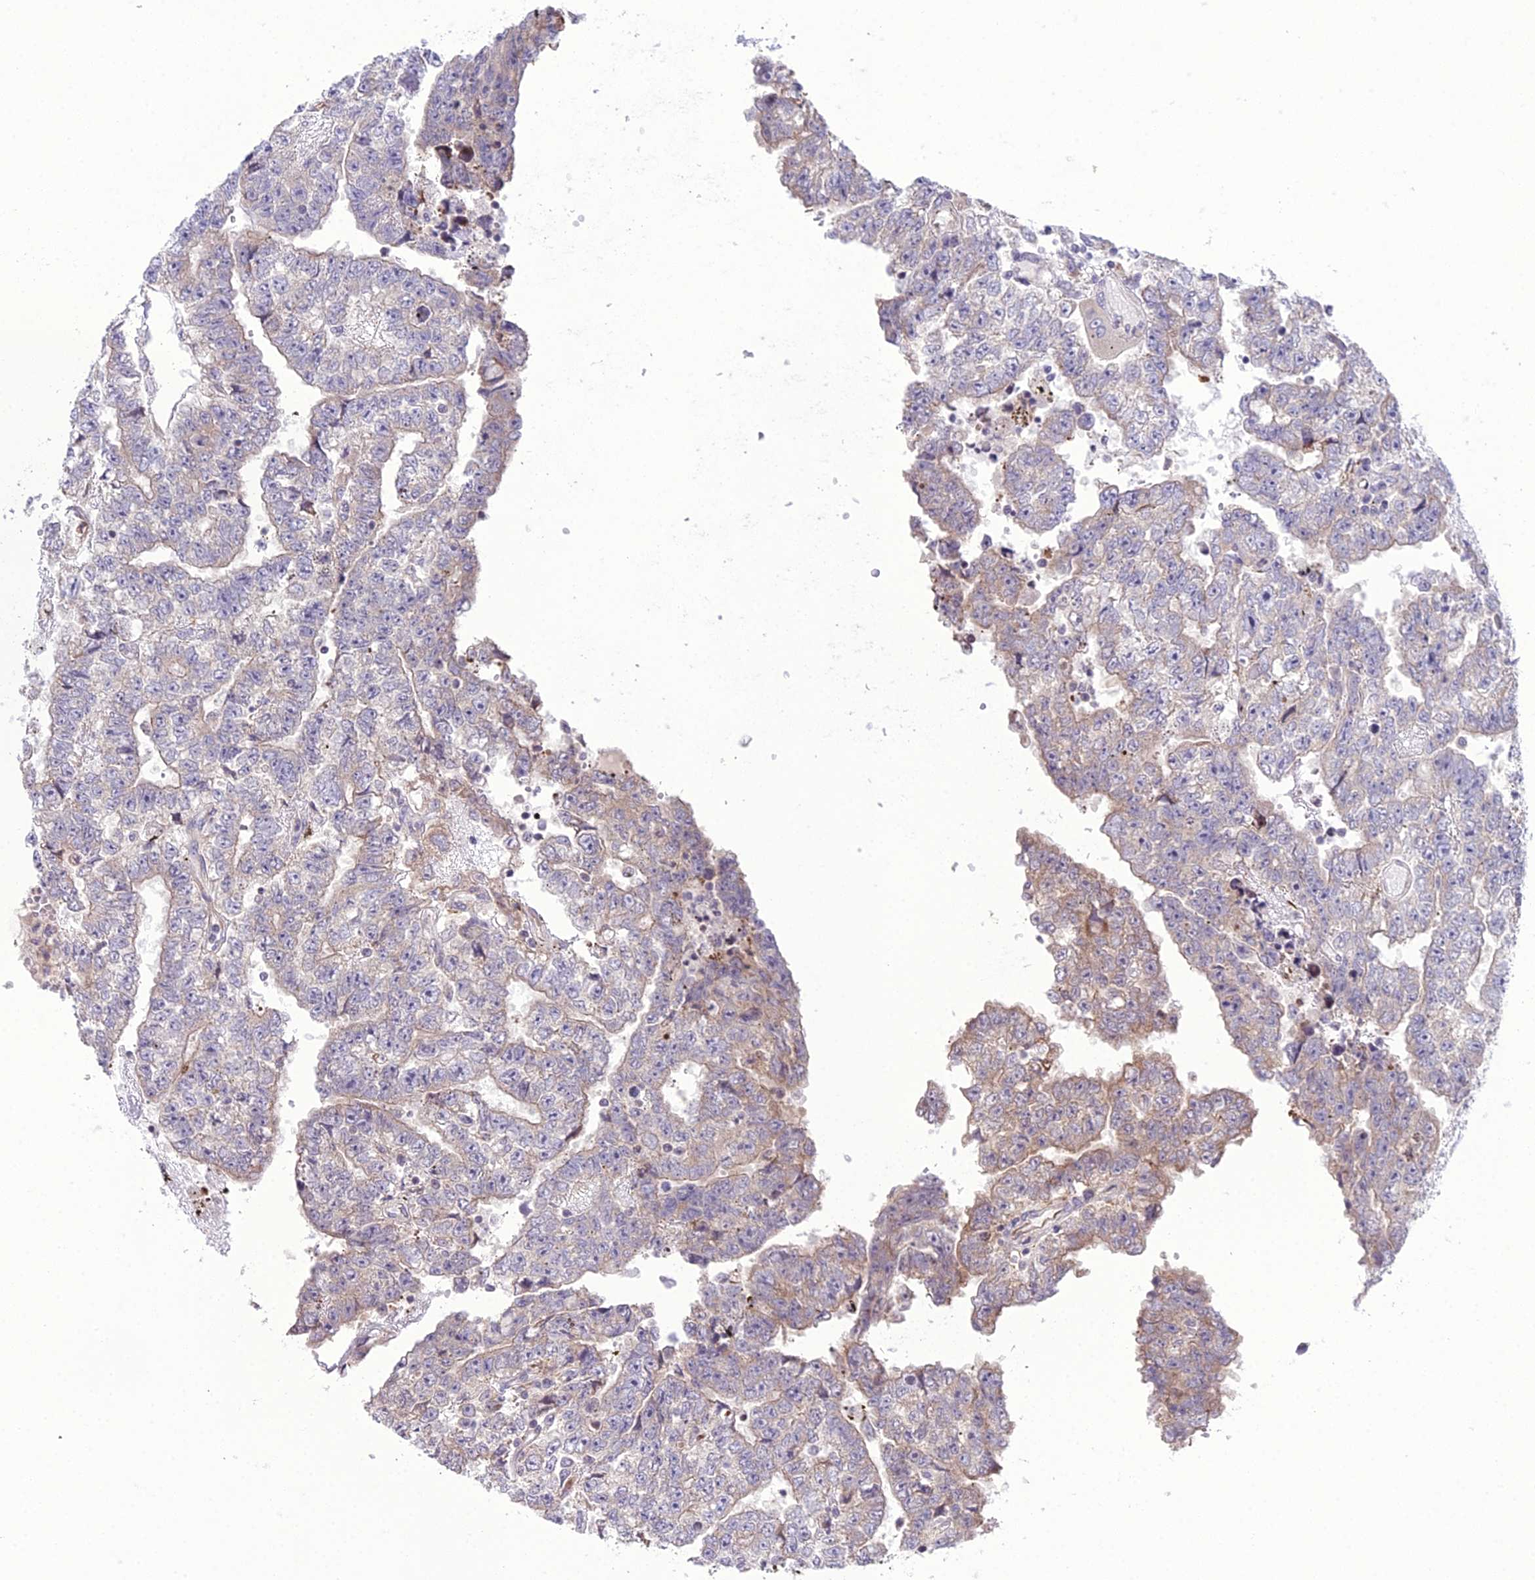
{"staining": {"intensity": "weak", "quantity": "25%-75%", "location": "cytoplasmic/membranous"}, "tissue": "testis cancer", "cell_type": "Tumor cells", "image_type": "cancer", "snomed": [{"axis": "morphology", "description": "Carcinoma, Embryonal, NOS"}, {"axis": "topography", "description": "Testis"}], "caption": "This micrograph reveals immunohistochemistry staining of human testis cancer (embryonal carcinoma), with low weak cytoplasmic/membranous positivity in approximately 25%-75% of tumor cells.", "gene": "RPS26", "patient": {"sex": "male", "age": 25}}